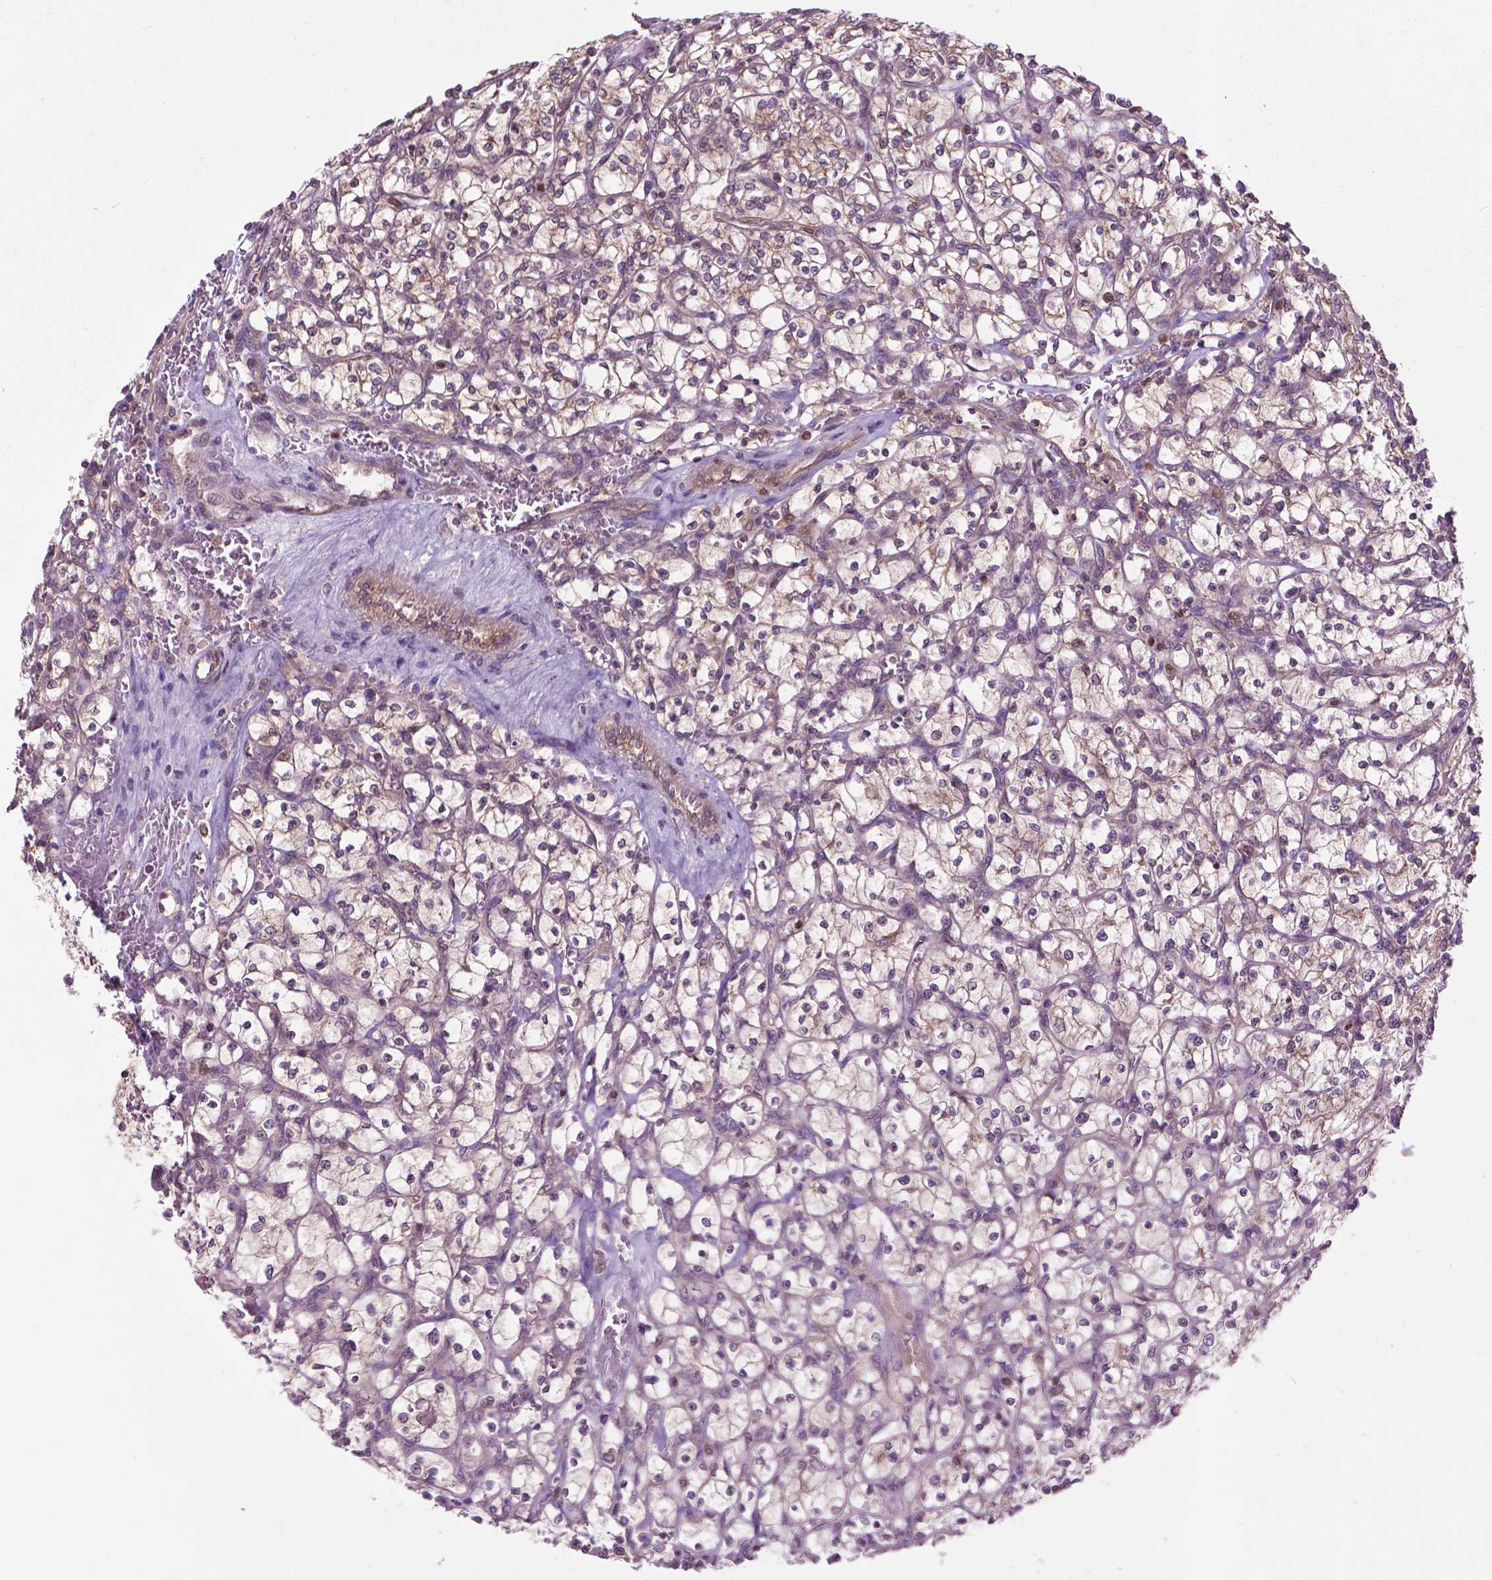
{"staining": {"intensity": "moderate", "quantity": ">75%", "location": "cytoplasmic/membranous"}, "tissue": "renal cancer", "cell_type": "Tumor cells", "image_type": "cancer", "snomed": [{"axis": "morphology", "description": "Adenocarcinoma, NOS"}, {"axis": "topography", "description": "Kidney"}], "caption": "Immunohistochemical staining of renal adenocarcinoma demonstrates medium levels of moderate cytoplasmic/membranous protein positivity in about >75% of tumor cells. (Brightfield microscopy of DAB IHC at high magnification).", "gene": "ARAF", "patient": {"sex": "female", "age": 64}}